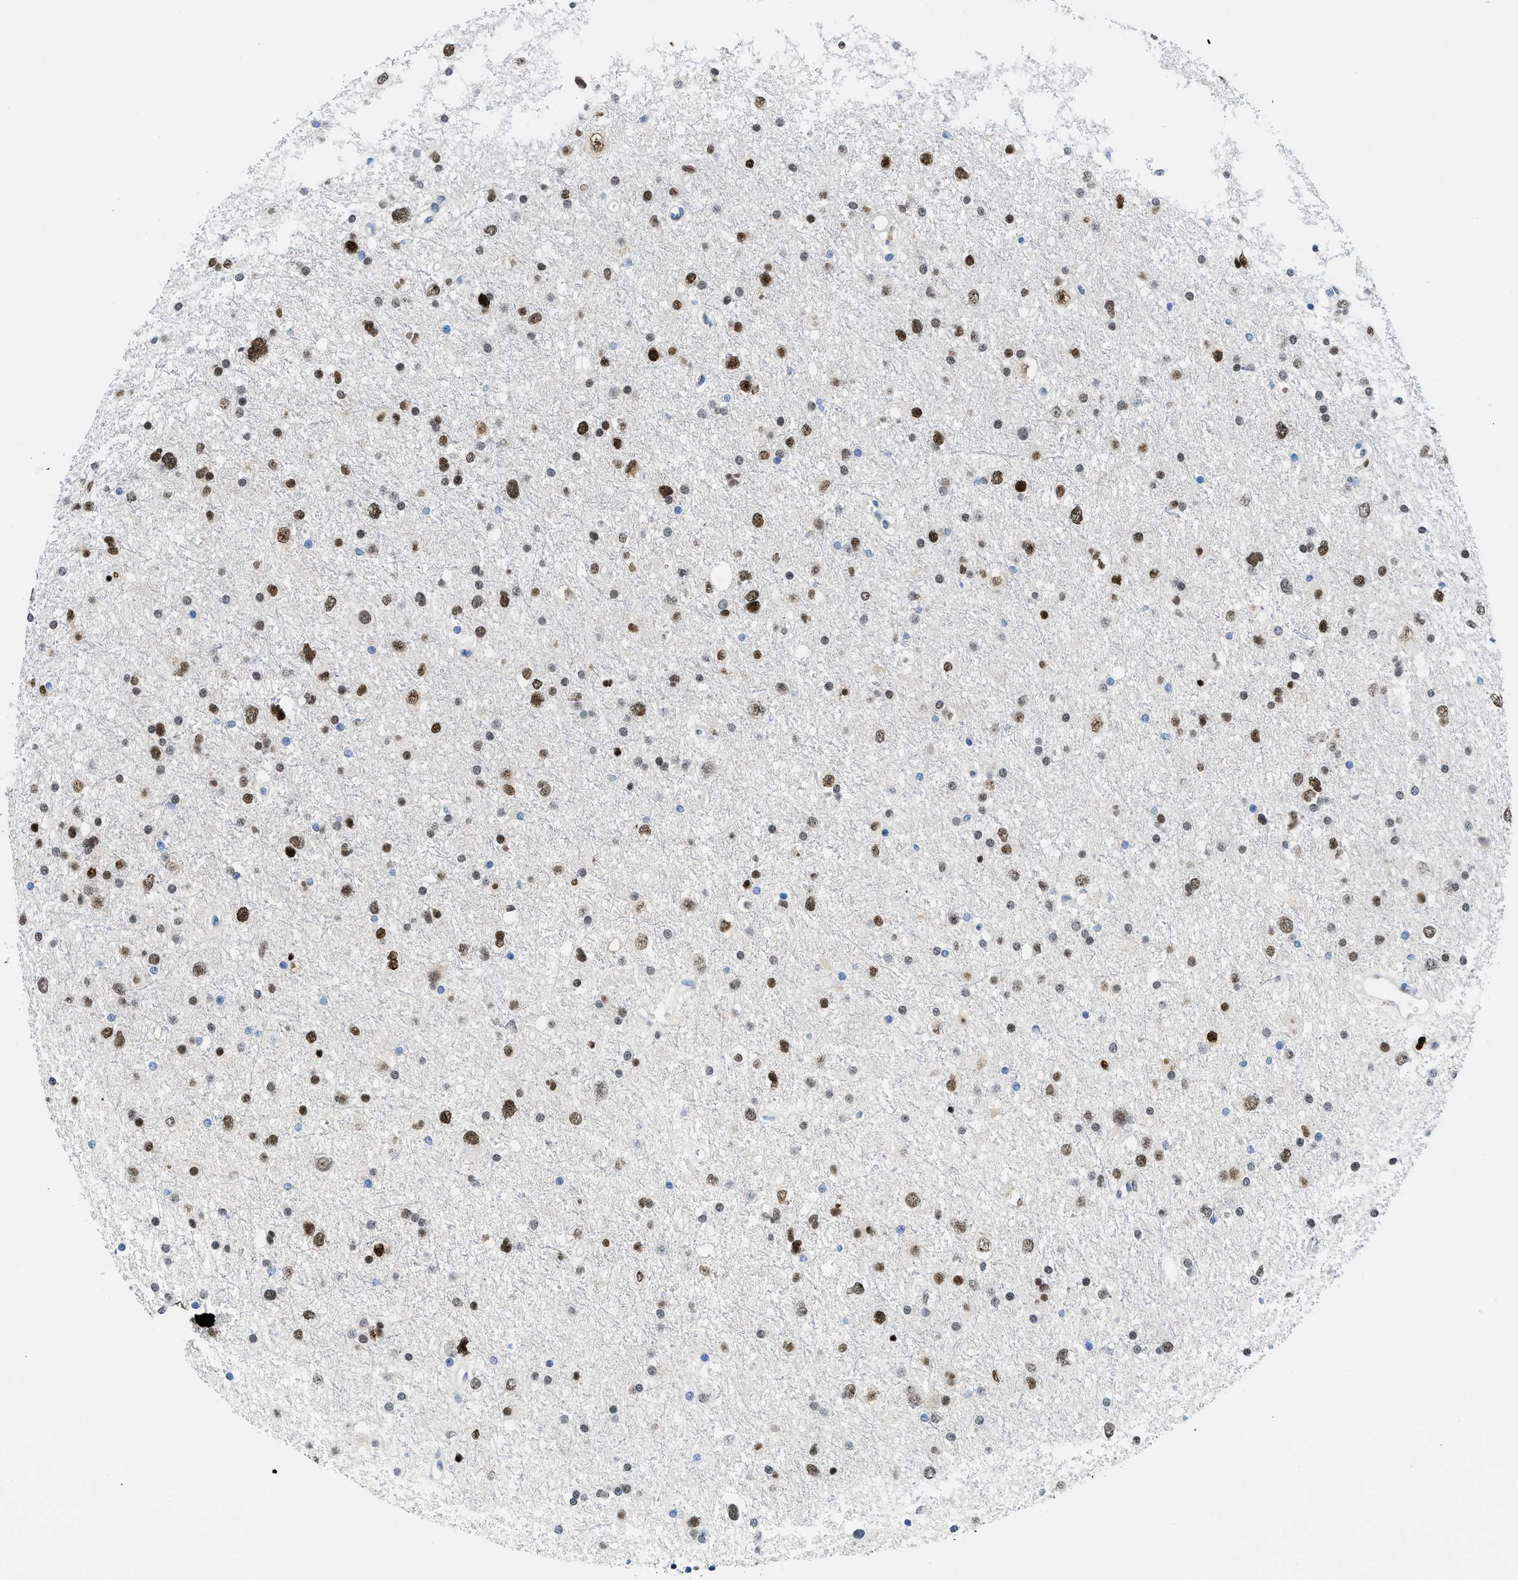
{"staining": {"intensity": "strong", "quantity": ">75%", "location": "nuclear"}, "tissue": "glioma", "cell_type": "Tumor cells", "image_type": "cancer", "snomed": [{"axis": "morphology", "description": "Glioma, malignant, Low grade"}, {"axis": "topography", "description": "Brain"}], "caption": "This is an image of immunohistochemistry staining of glioma, which shows strong expression in the nuclear of tumor cells.", "gene": "NFIX", "patient": {"sex": "female", "age": 37}}